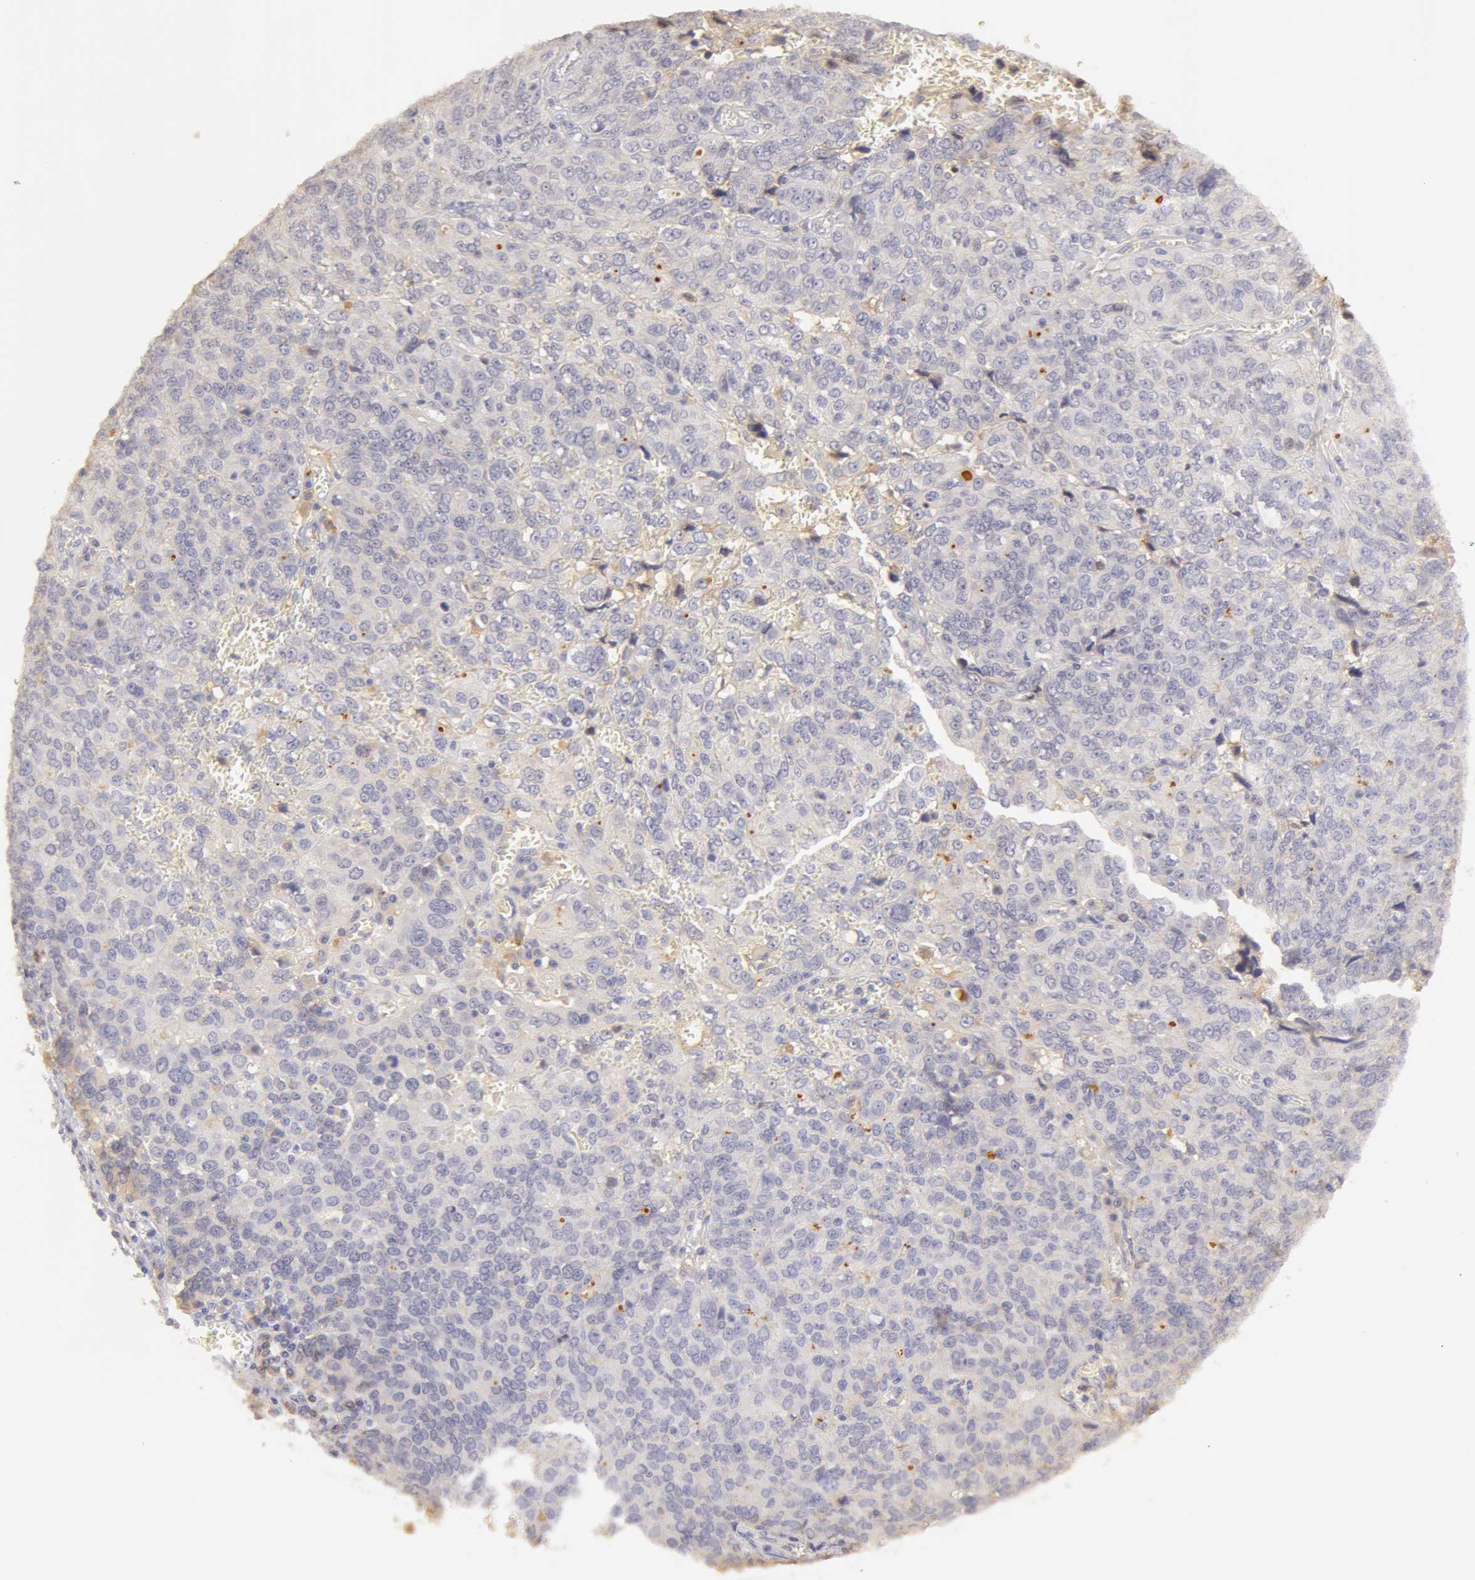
{"staining": {"intensity": "weak", "quantity": "25%-75%", "location": "cytoplasmic/membranous"}, "tissue": "ovarian cancer", "cell_type": "Tumor cells", "image_type": "cancer", "snomed": [{"axis": "morphology", "description": "Carcinoma, endometroid"}, {"axis": "topography", "description": "Ovary"}], "caption": "Ovarian cancer stained with a protein marker exhibits weak staining in tumor cells.", "gene": "TF", "patient": {"sex": "female", "age": 75}}